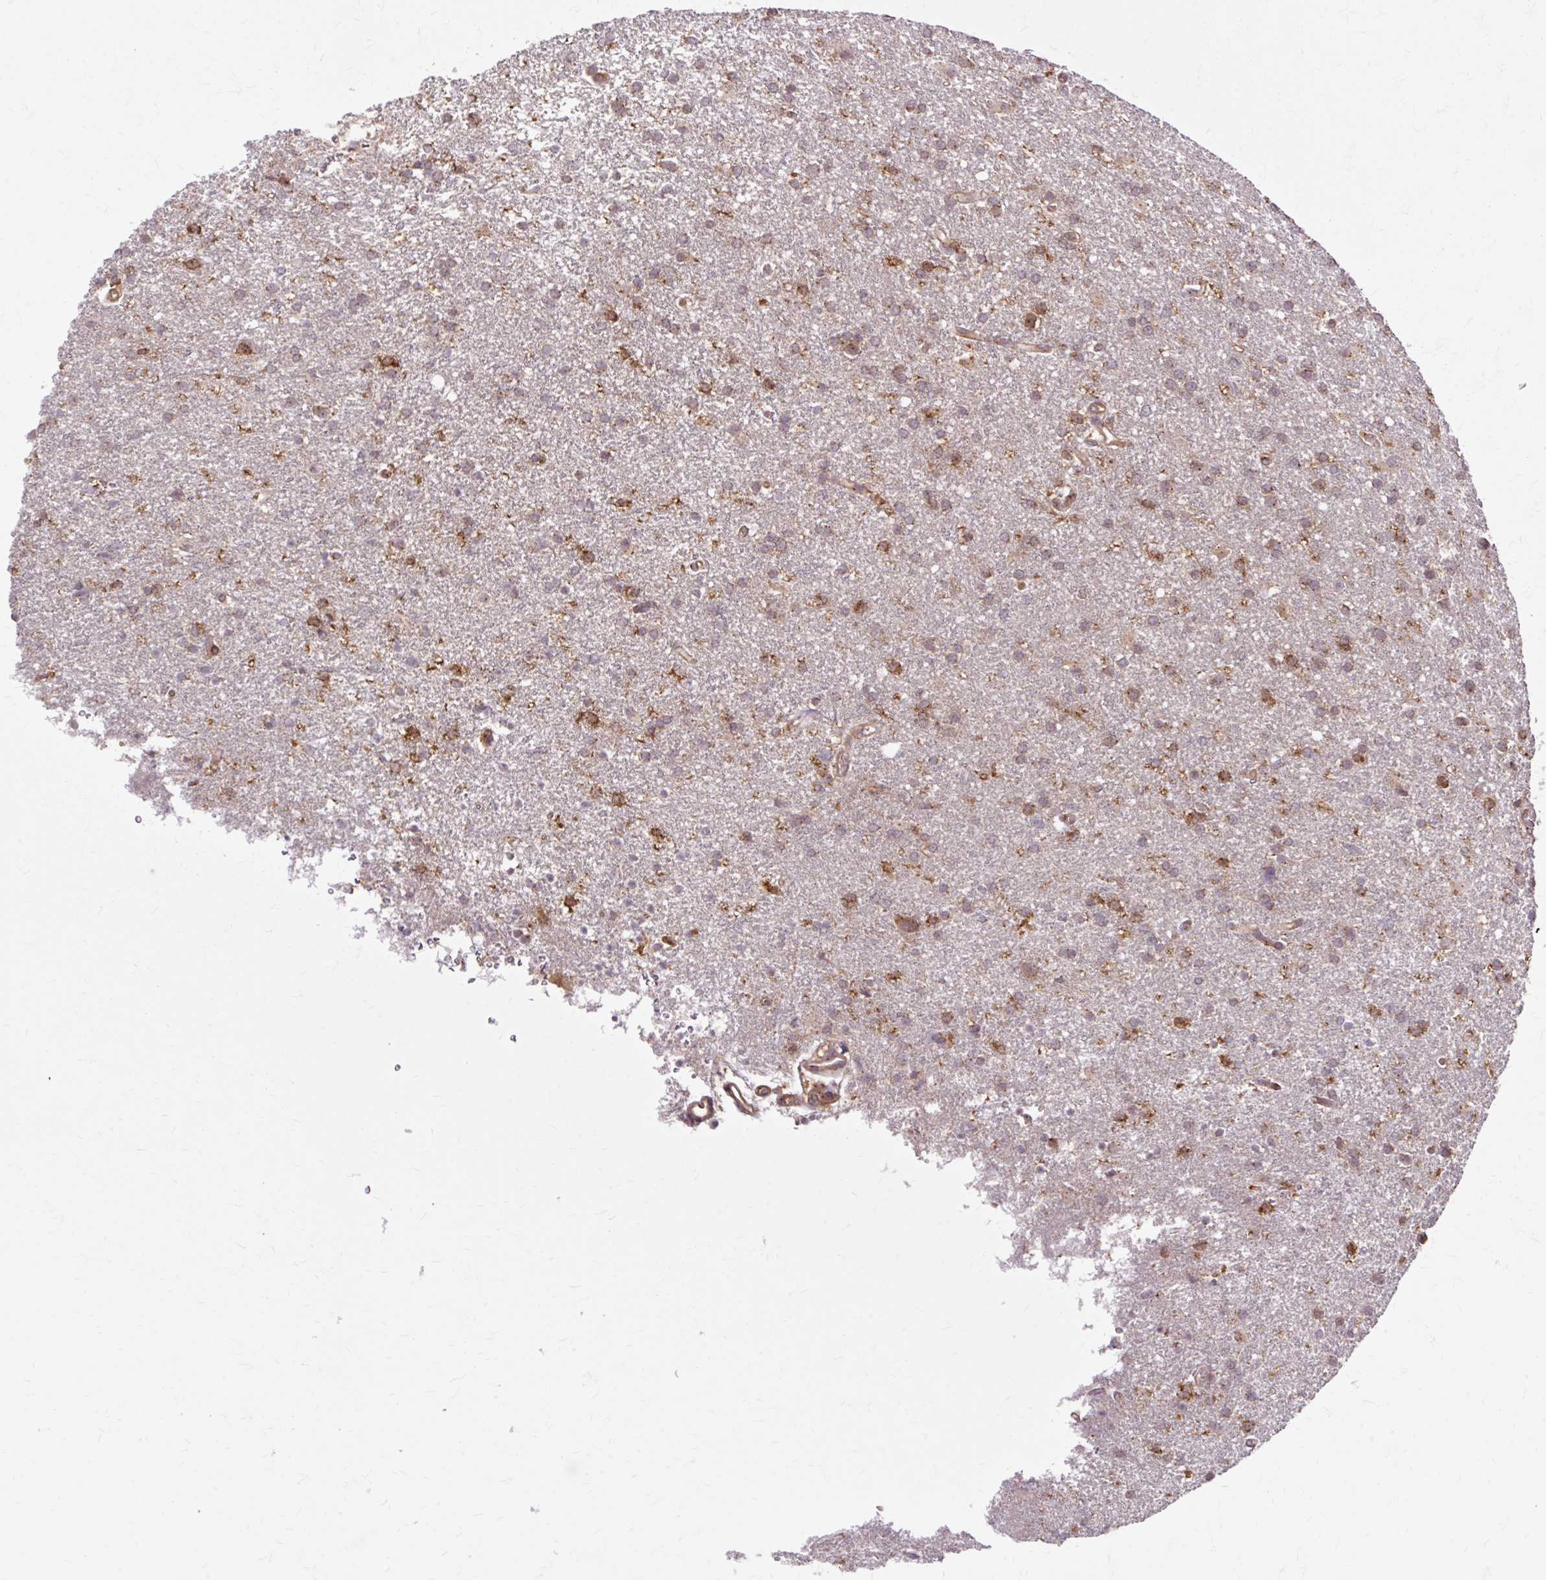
{"staining": {"intensity": "moderate", "quantity": ">75%", "location": "cytoplasmic/membranous"}, "tissue": "glioma", "cell_type": "Tumor cells", "image_type": "cancer", "snomed": [{"axis": "morphology", "description": "Glioma, malignant, Low grade"}, {"axis": "topography", "description": "Brain"}], "caption": "A histopathology image of low-grade glioma (malignant) stained for a protein exhibits moderate cytoplasmic/membranous brown staining in tumor cells.", "gene": "MZT2B", "patient": {"sex": "female", "age": 32}}